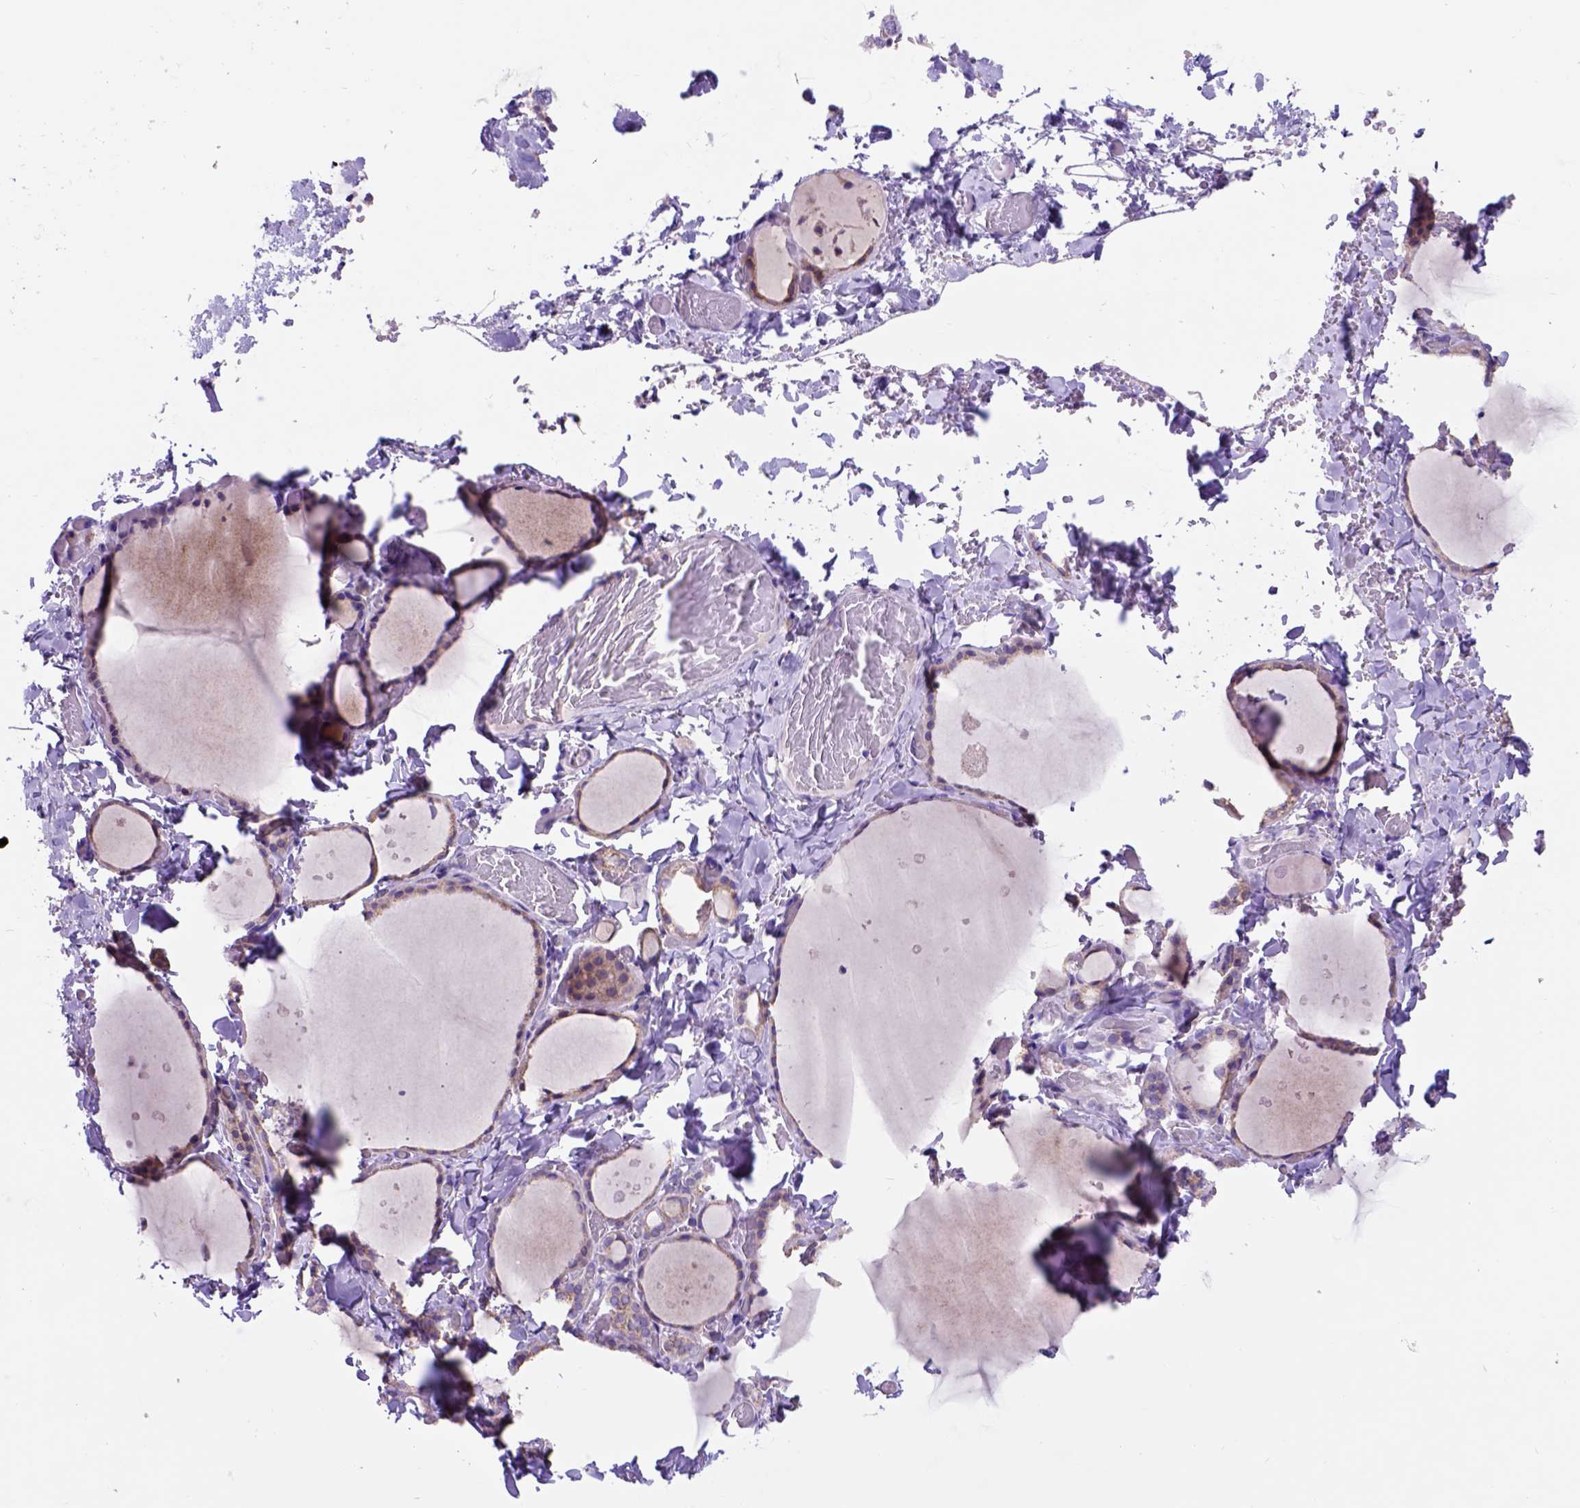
{"staining": {"intensity": "negative", "quantity": "none", "location": "none"}, "tissue": "thyroid gland", "cell_type": "Glandular cells", "image_type": "normal", "snomed": [{"axis": "morphology", "description": "Normal tissue, NOS"}, {"axis": "topography", "description": "Thyroid gland"}], "caption": "Glandular cells are negative for brown protein staining in normal thyroid gland. (Stains: DAB immunohistochemistry (IHC) with hematoxylin counter stain, Microscopy: brightfield microscopy at high magnification).", "gene": "EGFR", "patient": {"sex": "female", "age": 36}}